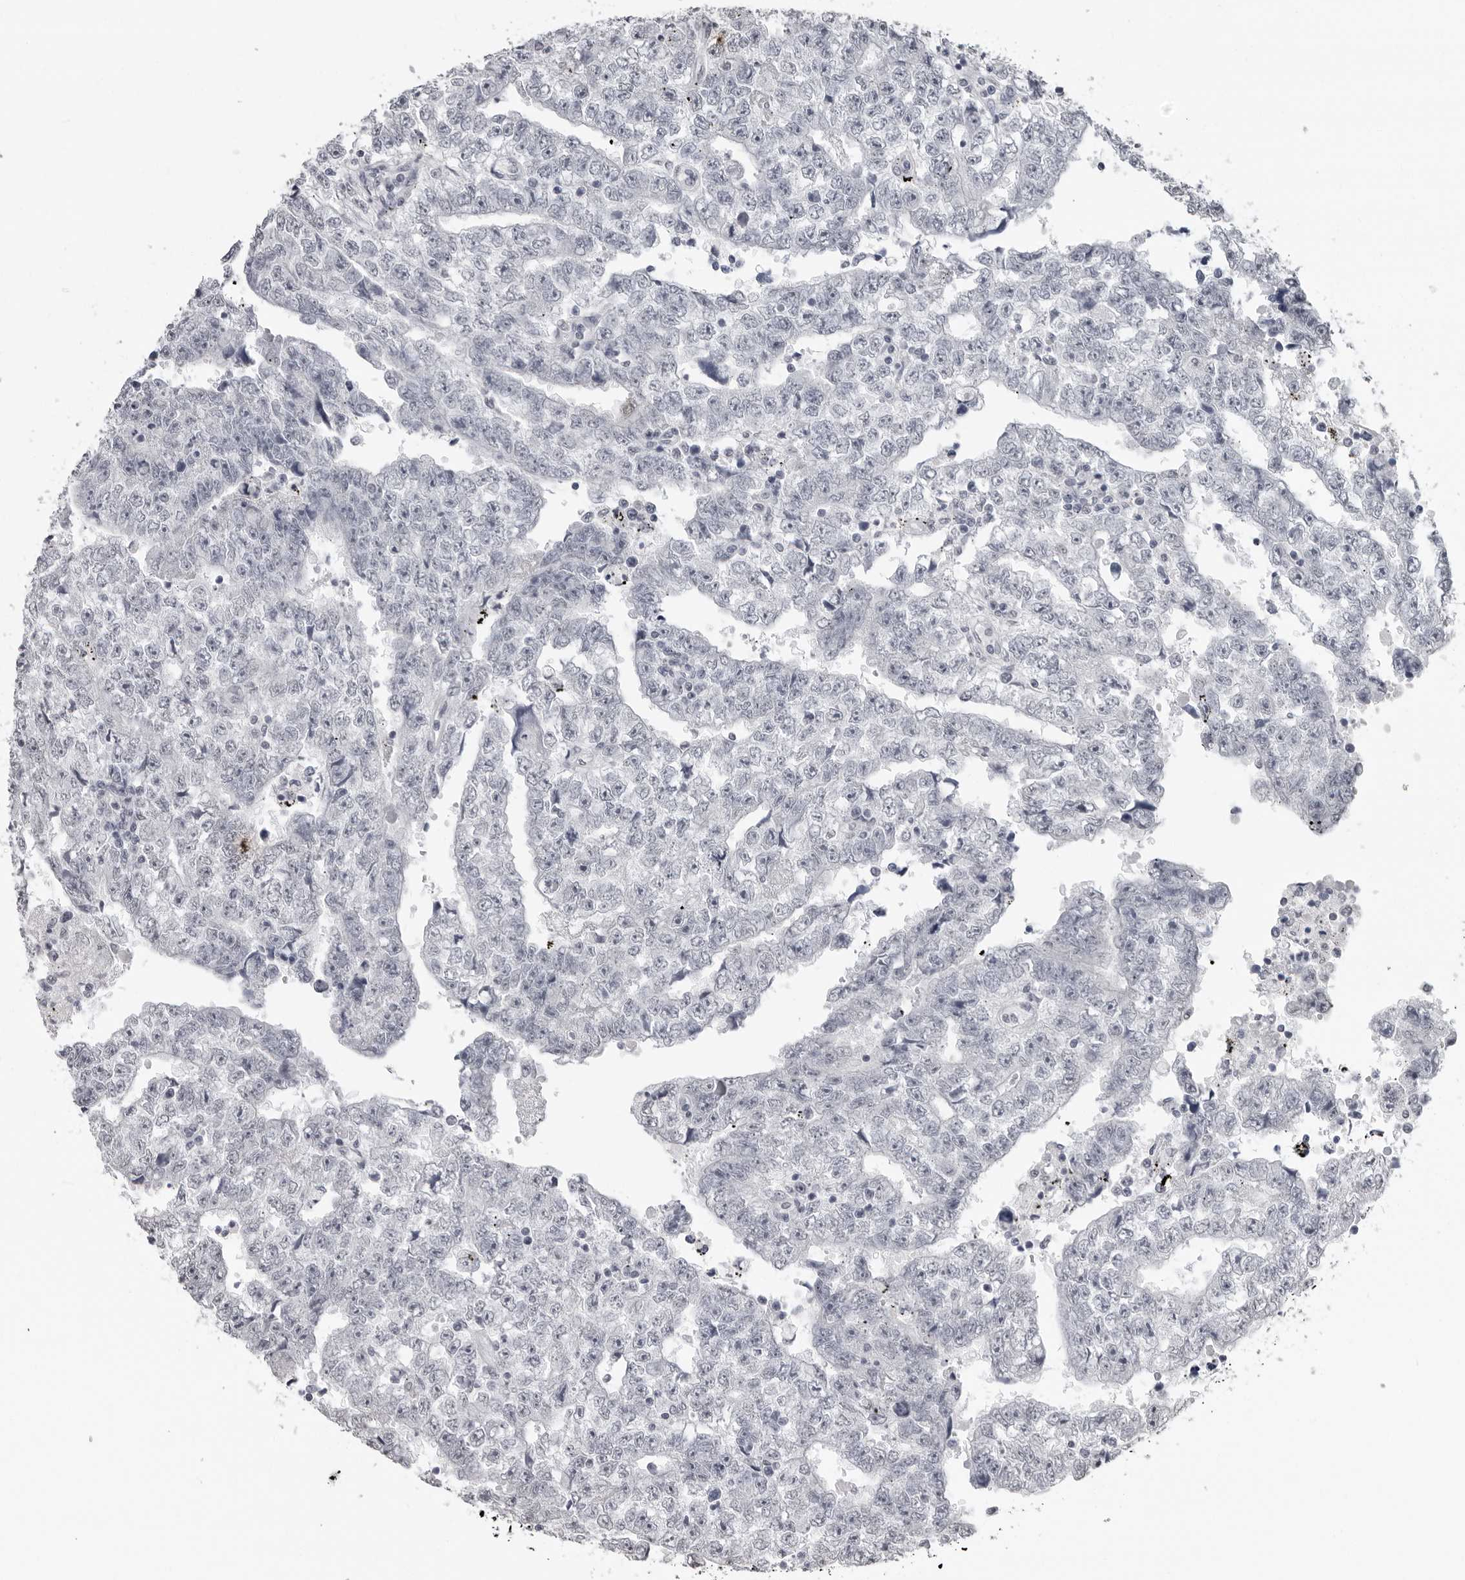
{"staining": {"intensity": "negative", "quantity": "none", "location": "none"}, "tissue": "testis cancer", "cell_type": "Tumor cells", "image_type": "cancer", "snomed": [{"axis": "morphology", "description": "Carcinoma, Embryonal, NOS"}, {"axis": "topography", "description": "Testis"}], "caption": "Immunohistochemical staining of testis embryonal carcinoma demonstrates no significant positivity in tumor cells.", "gene": "HEPACAM", "patient": {"sex": "male", "age": 25}}